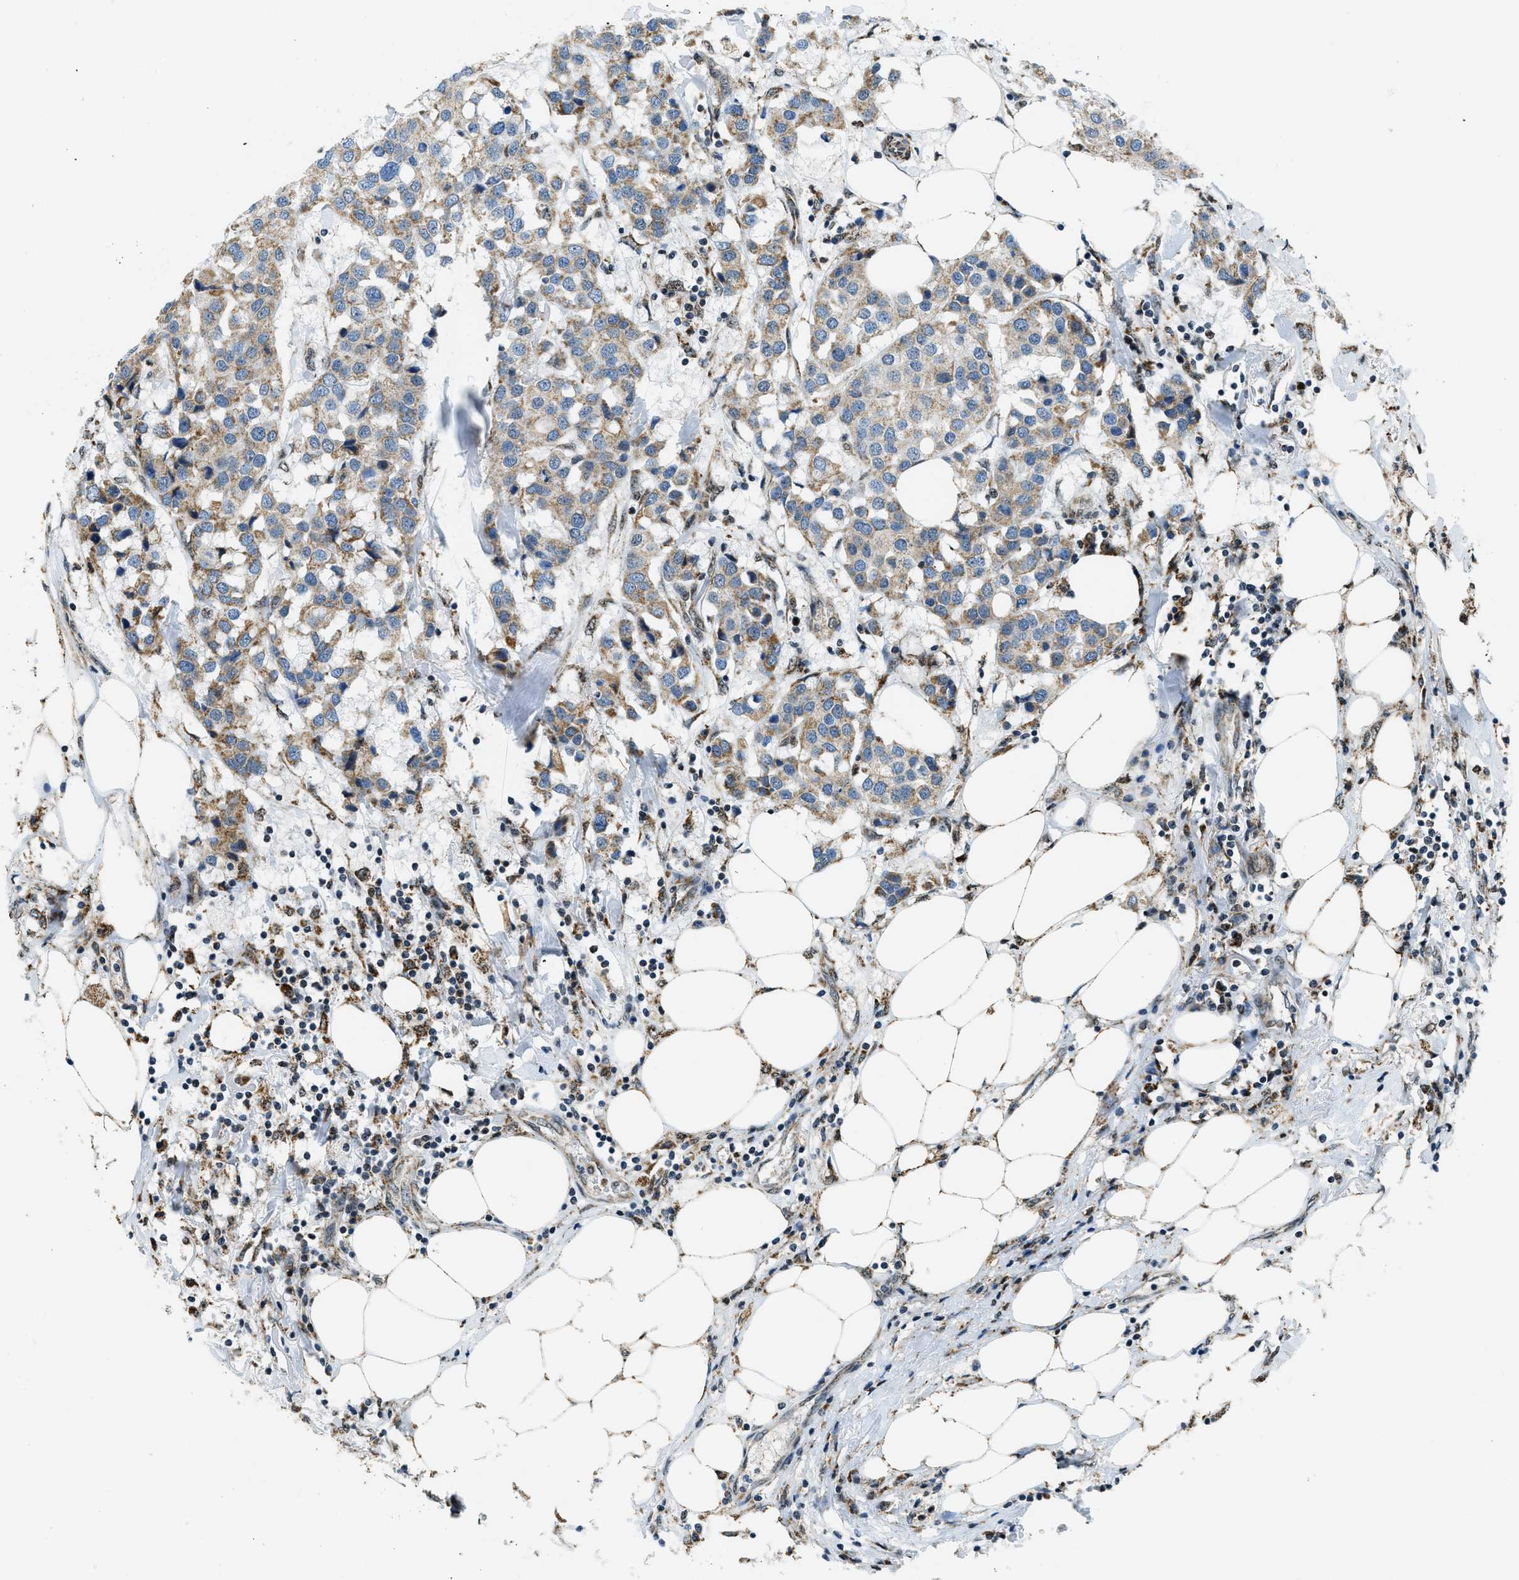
{"staining": {"intensity": "moderate", "quantity": ">75%", "location": "cytoplasmic/membranous"}, "tissue": "breast cancer", "cell_type": "Tumor cells", "image_type": "cancer", "snomed": [{"axis": "morphology", "description": "Duct carcinoma"}, {"axis": "topography", "description": "Breast"}], "caption": "Tumor cells show medium levels of moderate cytoplasmic/membranous staining in approximately >75% of cells in human invasive ductal carcinoma (breast).", "gene": "SP100", "patient": {"sex": "female", "age": 80}}